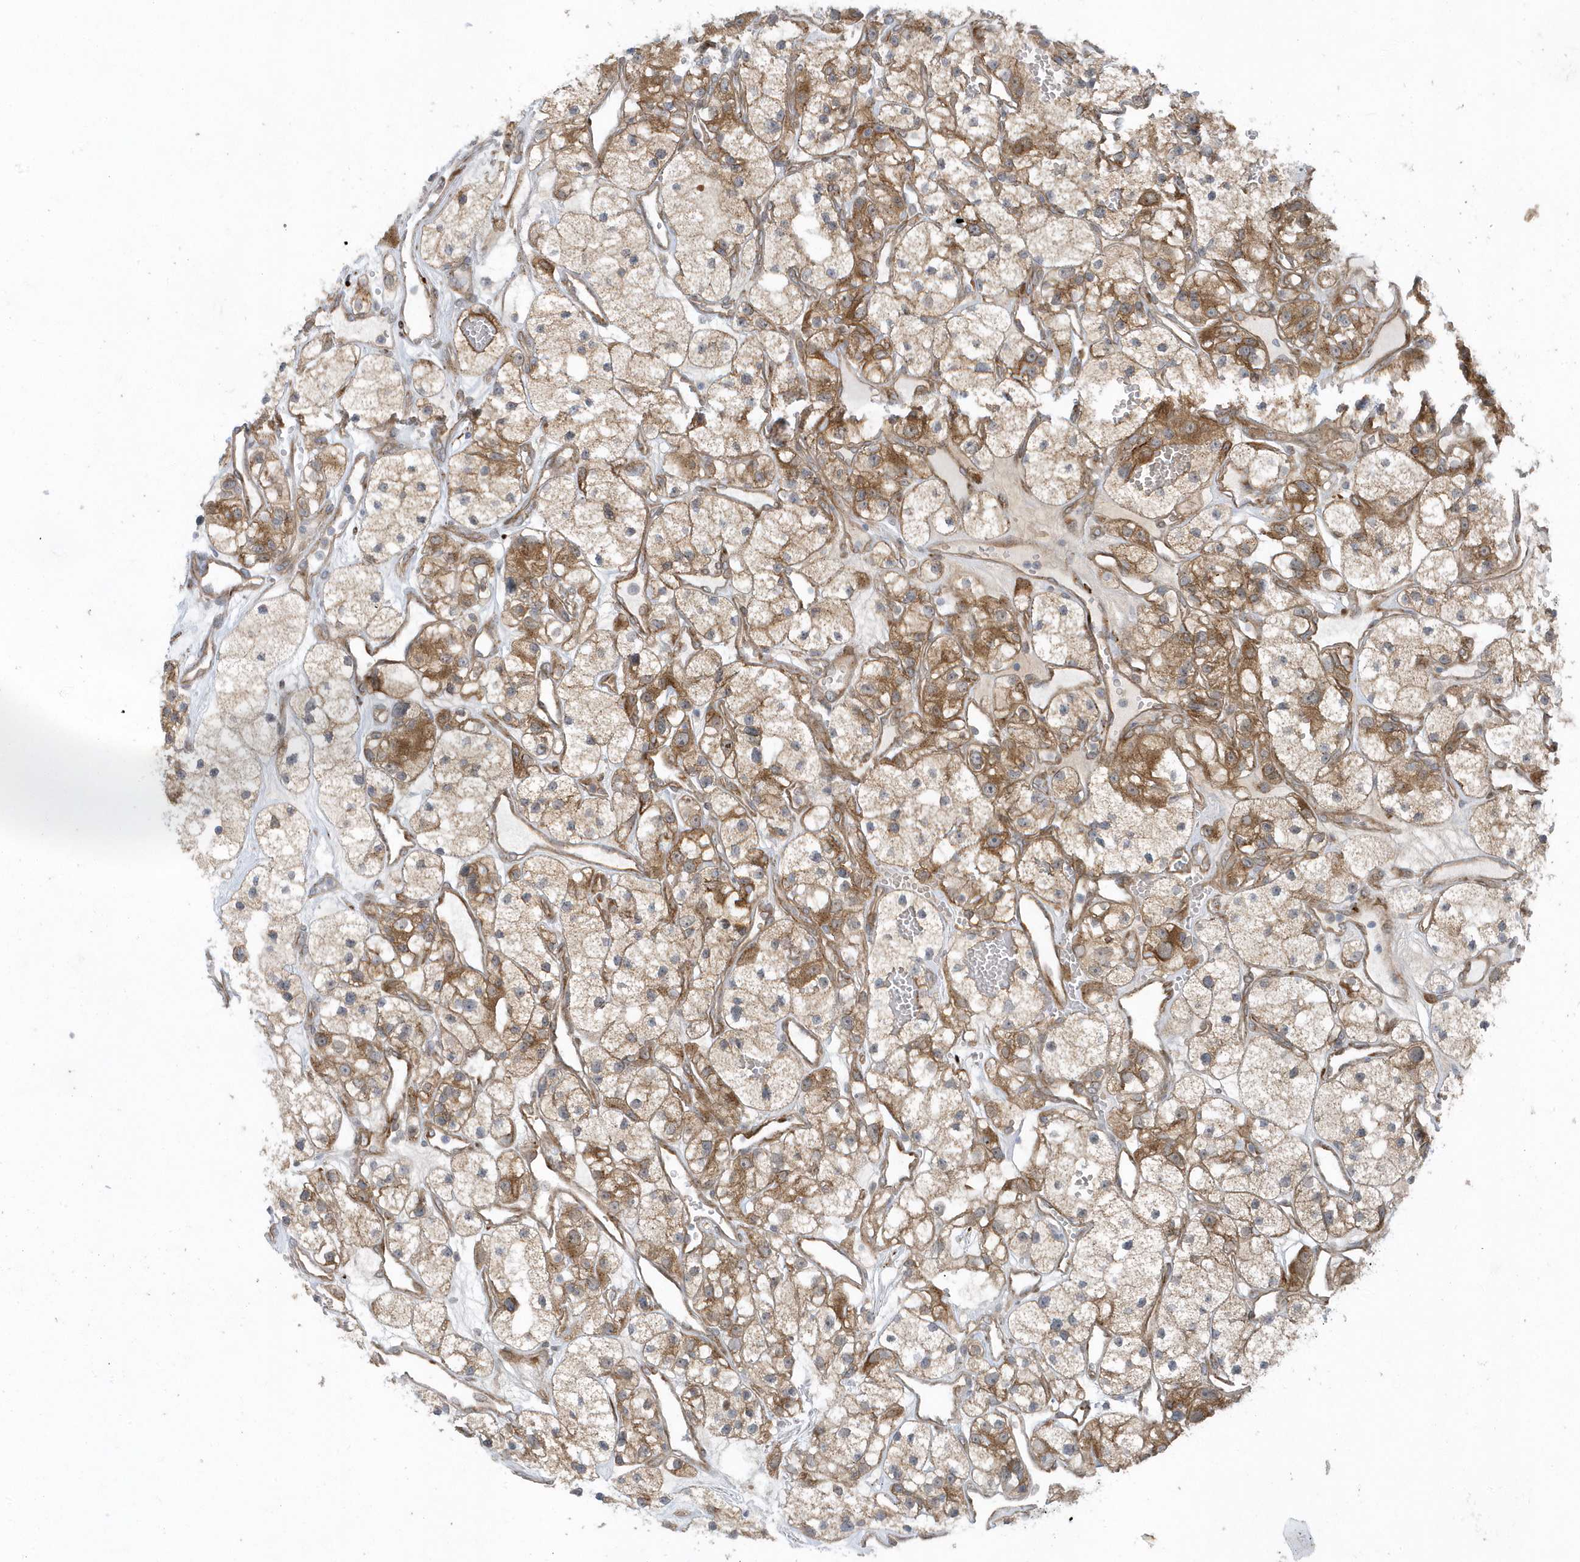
{"staining": {"intensity": "moderate", "quantity": ">75%", "location": "cytoplasmic/membranous"}, "tissue": "renal cancer", "cell_type": "Tumor cells", "image_type": "cancer", "snomed": [{"axis": "morphology", "description": "Adenocarcinoma, NOS"}, {"axis": "topography", "description": "Kidney"}], "caption": "Protein staining displays moderate cytoplasmic/membranous staining in about >75% of tumor cells in renal adenocarcinoma.", "gene": "FAM98A", "patient": {"sex": "female", "age": 57}}